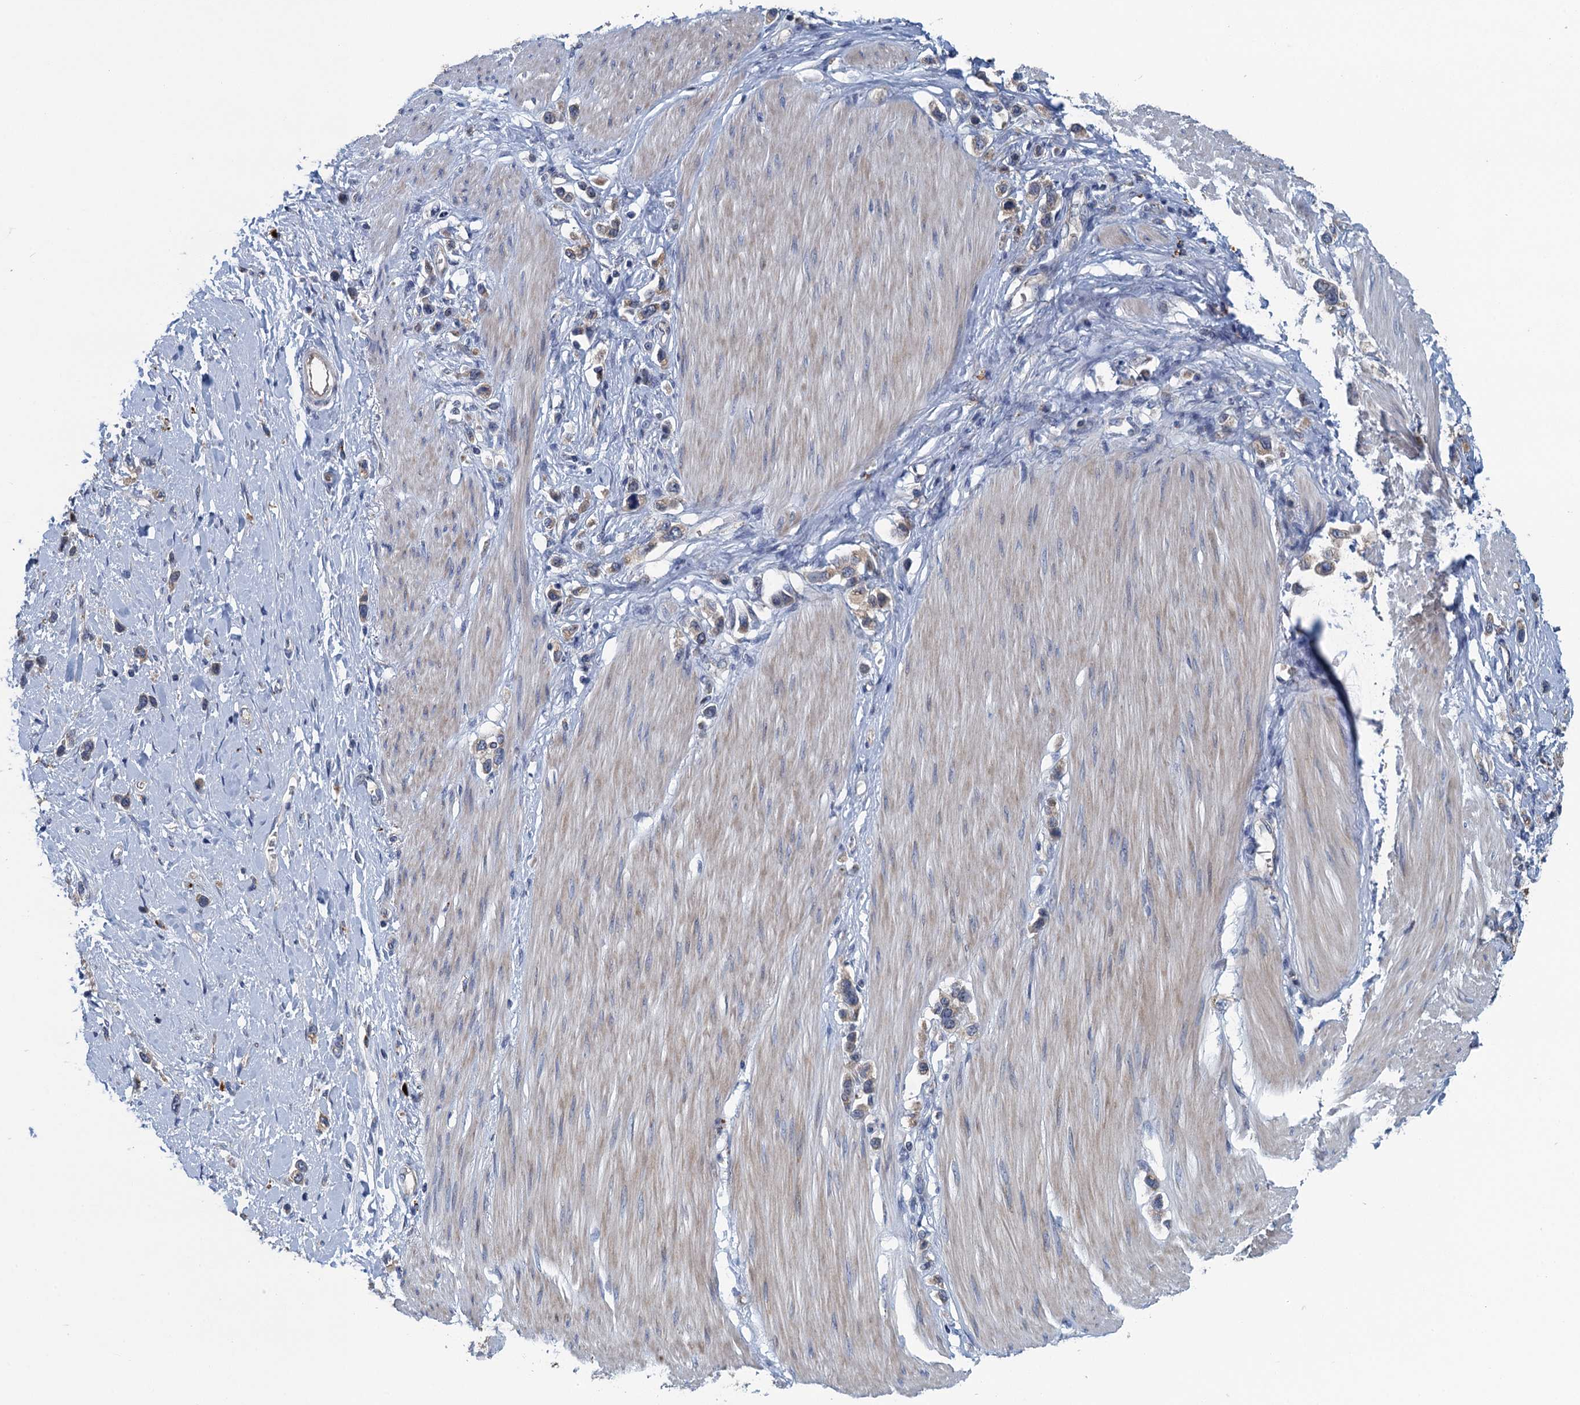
{"staining": {"intensity": "weak", "quantity": "25%-75%", "location": "cytoplasmic/membranous"}, "tissue": "stomach cancer", "cell_type": "Tumor cells", "image_type": "cancer", "snomed": [{"axis": "morphology", "description": "Adenocarcinoma, NOS"}, {"axis": "topography", "description": "Stomach"}], "caption": "DAB immunohistochemical staining of human stomach cancer exhibits weak cytoplasmic/membranous protein staining in approximately 25%-75% of tumor cells.", "gene": "KBTBD8", "patient": {"sex": "female", "age": 65}}